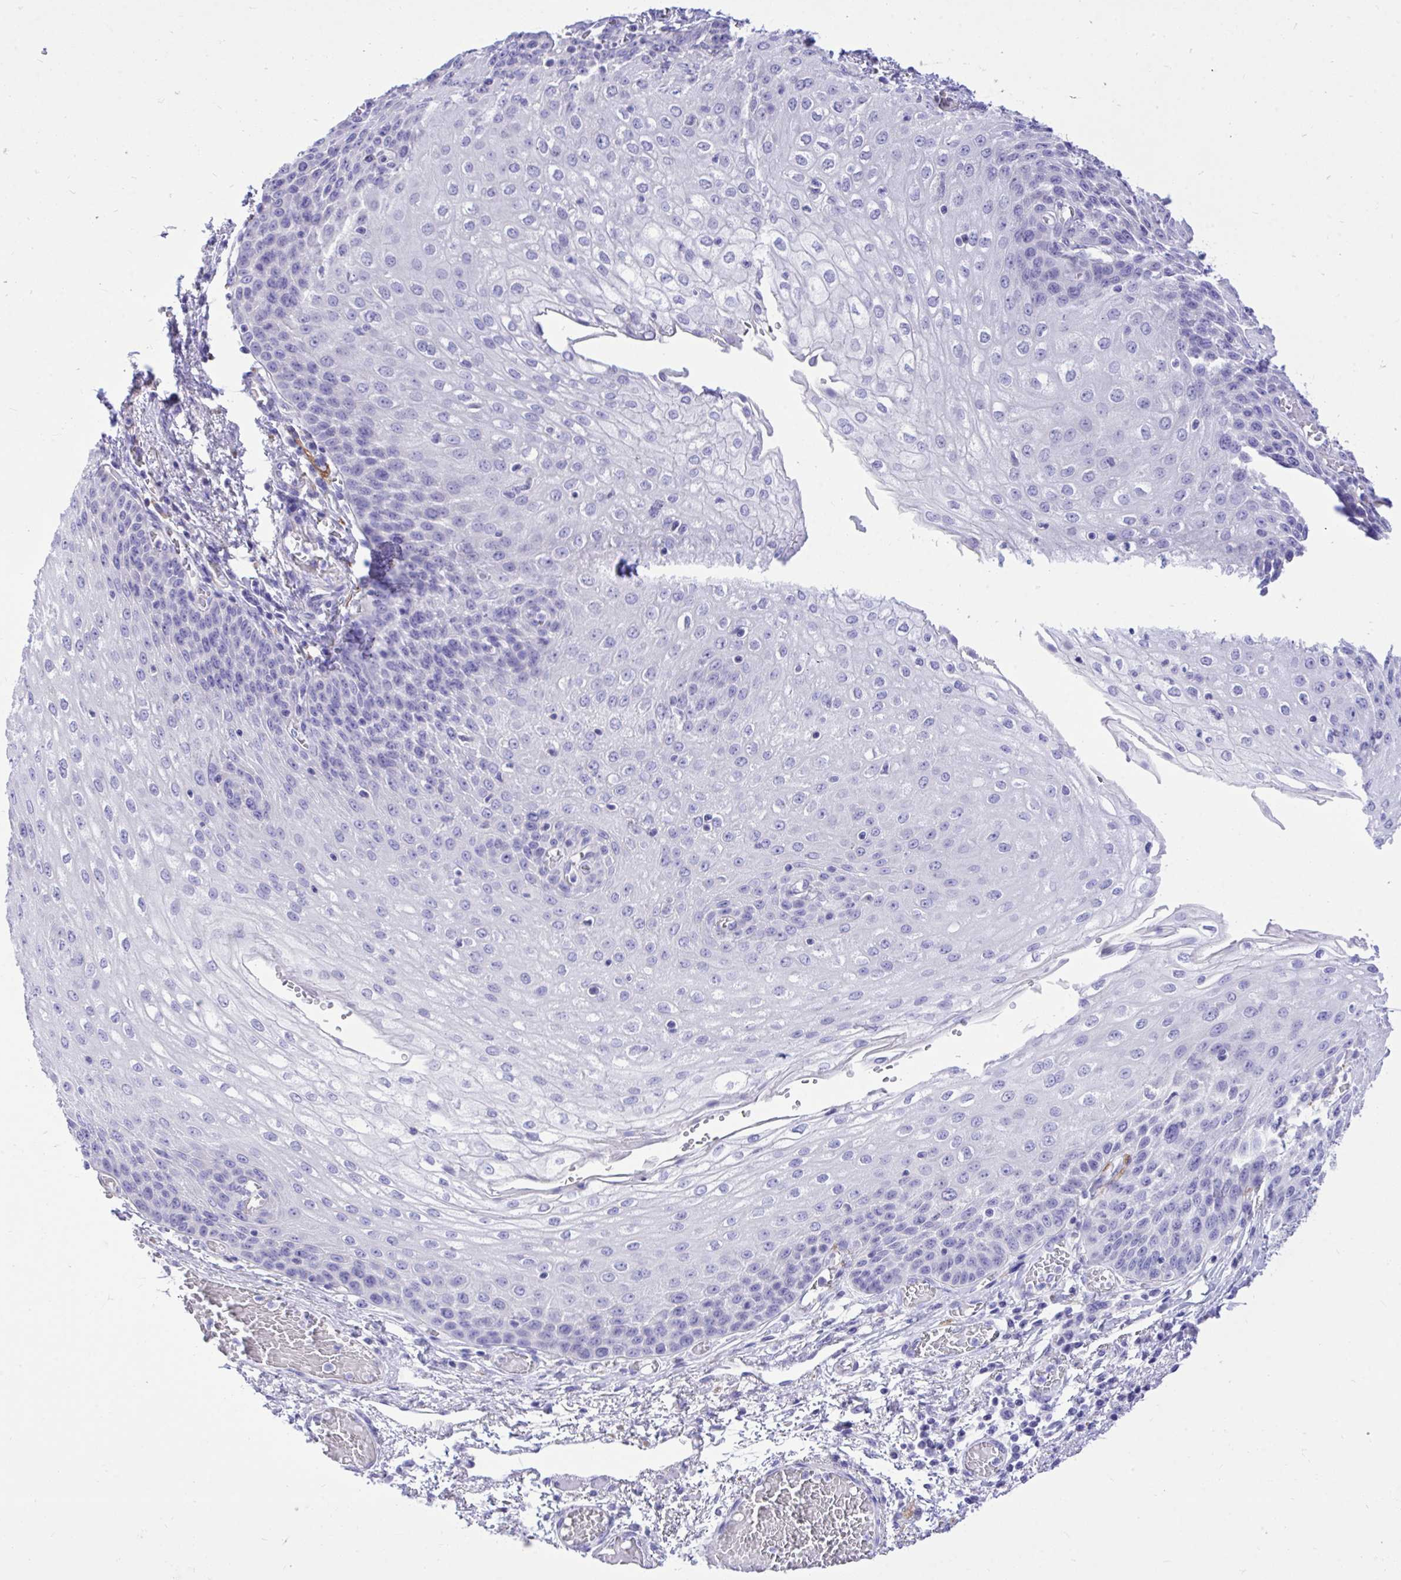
{"staining": {"intensity": "negative", "quantity": "none", "location": "none"}, "tissue": "esophagus", "cell_type": "Squamous epithelial cells", "image_type": "normal", "snomed": [{"axis": "morphology", "description": "Normal tissue, NOS"}, {"axis": "morphology", "description": "Adenocarcinoma, NOS"}, {"axis": "topography", "description": "Esophagus"}], "caption": "A histopathology image of human esophagus is negative for staining in squamous epithelial cells. Brightfield microscopy of IHC stained with DAB (brown) and hematoxylin (blue), captured at high magnification.", "gene": "MON1A", "patient": {"sex": "male", "age": 81}}